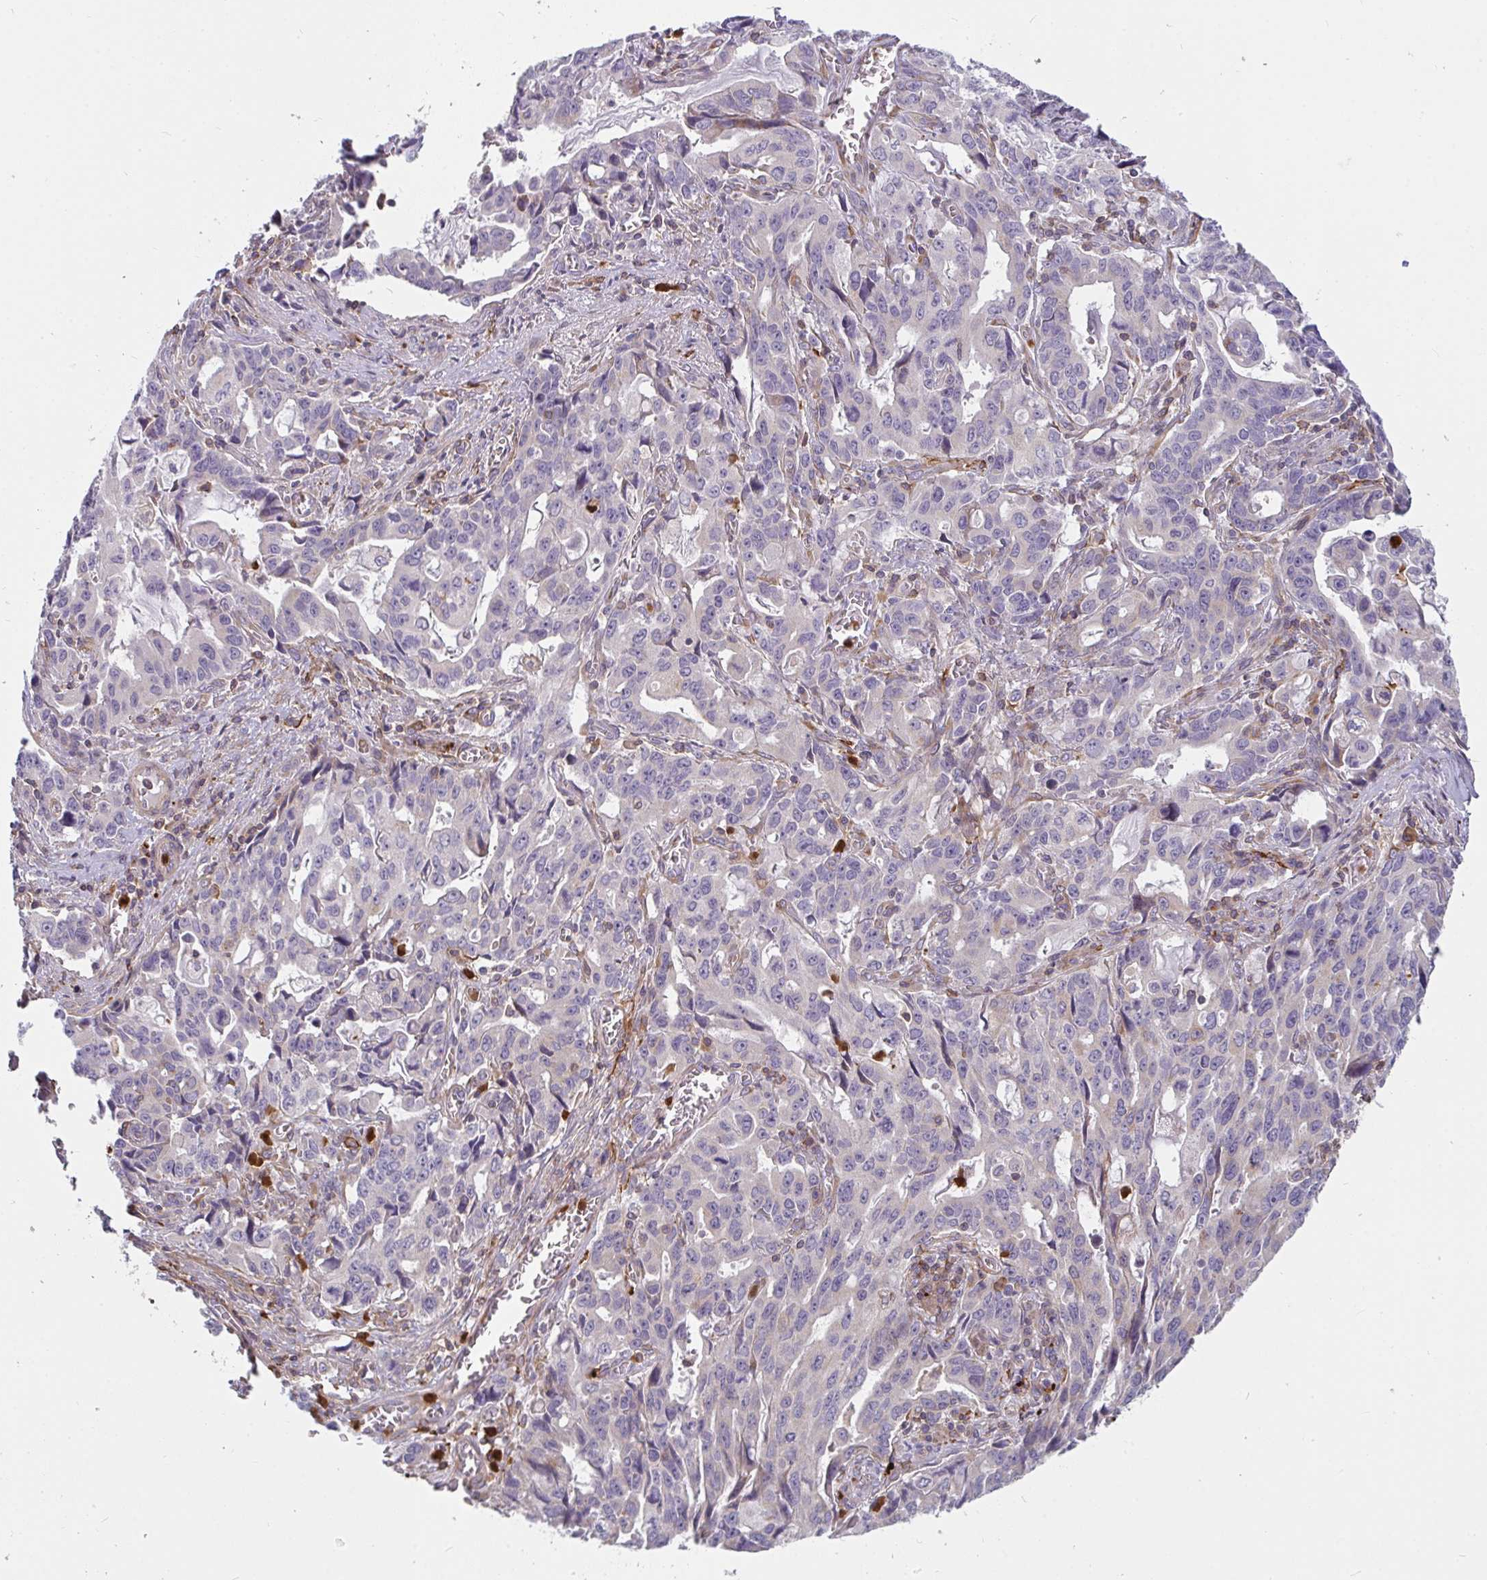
{"staining": {"intensity": "negative", "quantity": "none", "location": "none"}, "tissue": "stomach cancer", "cell_type": "Tumor cells", "image_type": "cancer", "snomed": [{"axis": "morphology", "description": "Adenocarcinoma, NOS"}, {"axis": "topography", "description": "Stomach, upper"}], "caption": "This photomicrograph is of stomach adenocarcinoma stained with immunohistochemistry (IHC) to label a protein in brown with the nuclei are counter-stained blue. There is no expression in tumor cells.", "gene": "CSF3R", "patient": {"sex": "male", "age": 85}}